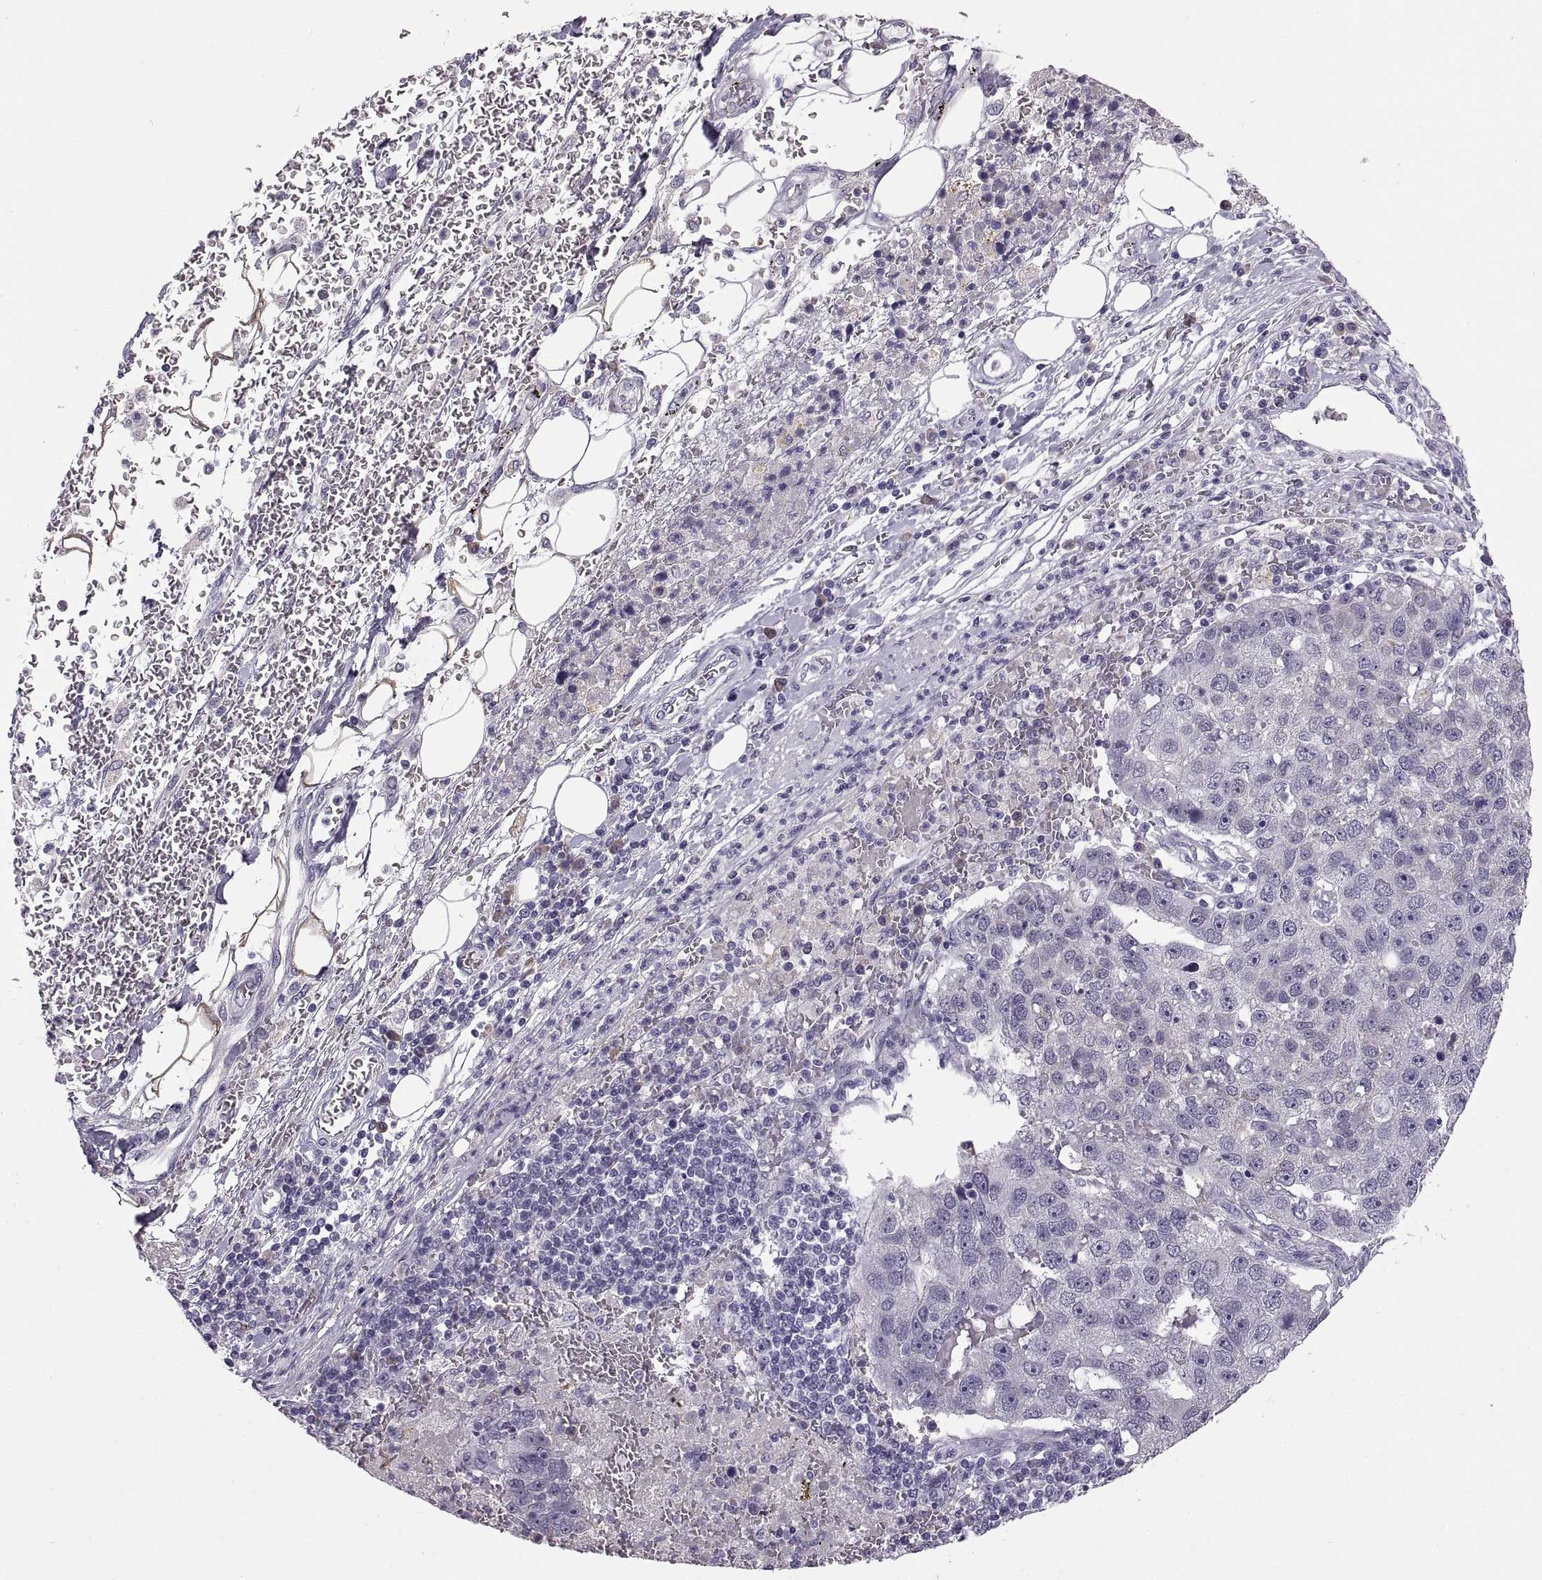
{"staining": {"intensity": "negative", "quantity": "none", "location": "none"}, "tissue": "pancreatic cancer", "cell_type": "Tumor cells", "image_type": "cancer", "snomed": [{"axis": "morphology", "description": "Adenocarcinoma, NOS"}, {"axis": "topography", "description": "Pancreas"}], "caption": "The photomicrograph reveals no staining of tumor cells in adenocarcinoma (pancreatic). The staining was performed using DAB (3,3'-diaminobenzidine) to visualize the protein expression in brown, while the nuclei were stained in blue with hematoxylin (Magnification: 20x).", "gene": "MAGEB18", "patient": {"sex": "female", "age": 61}}